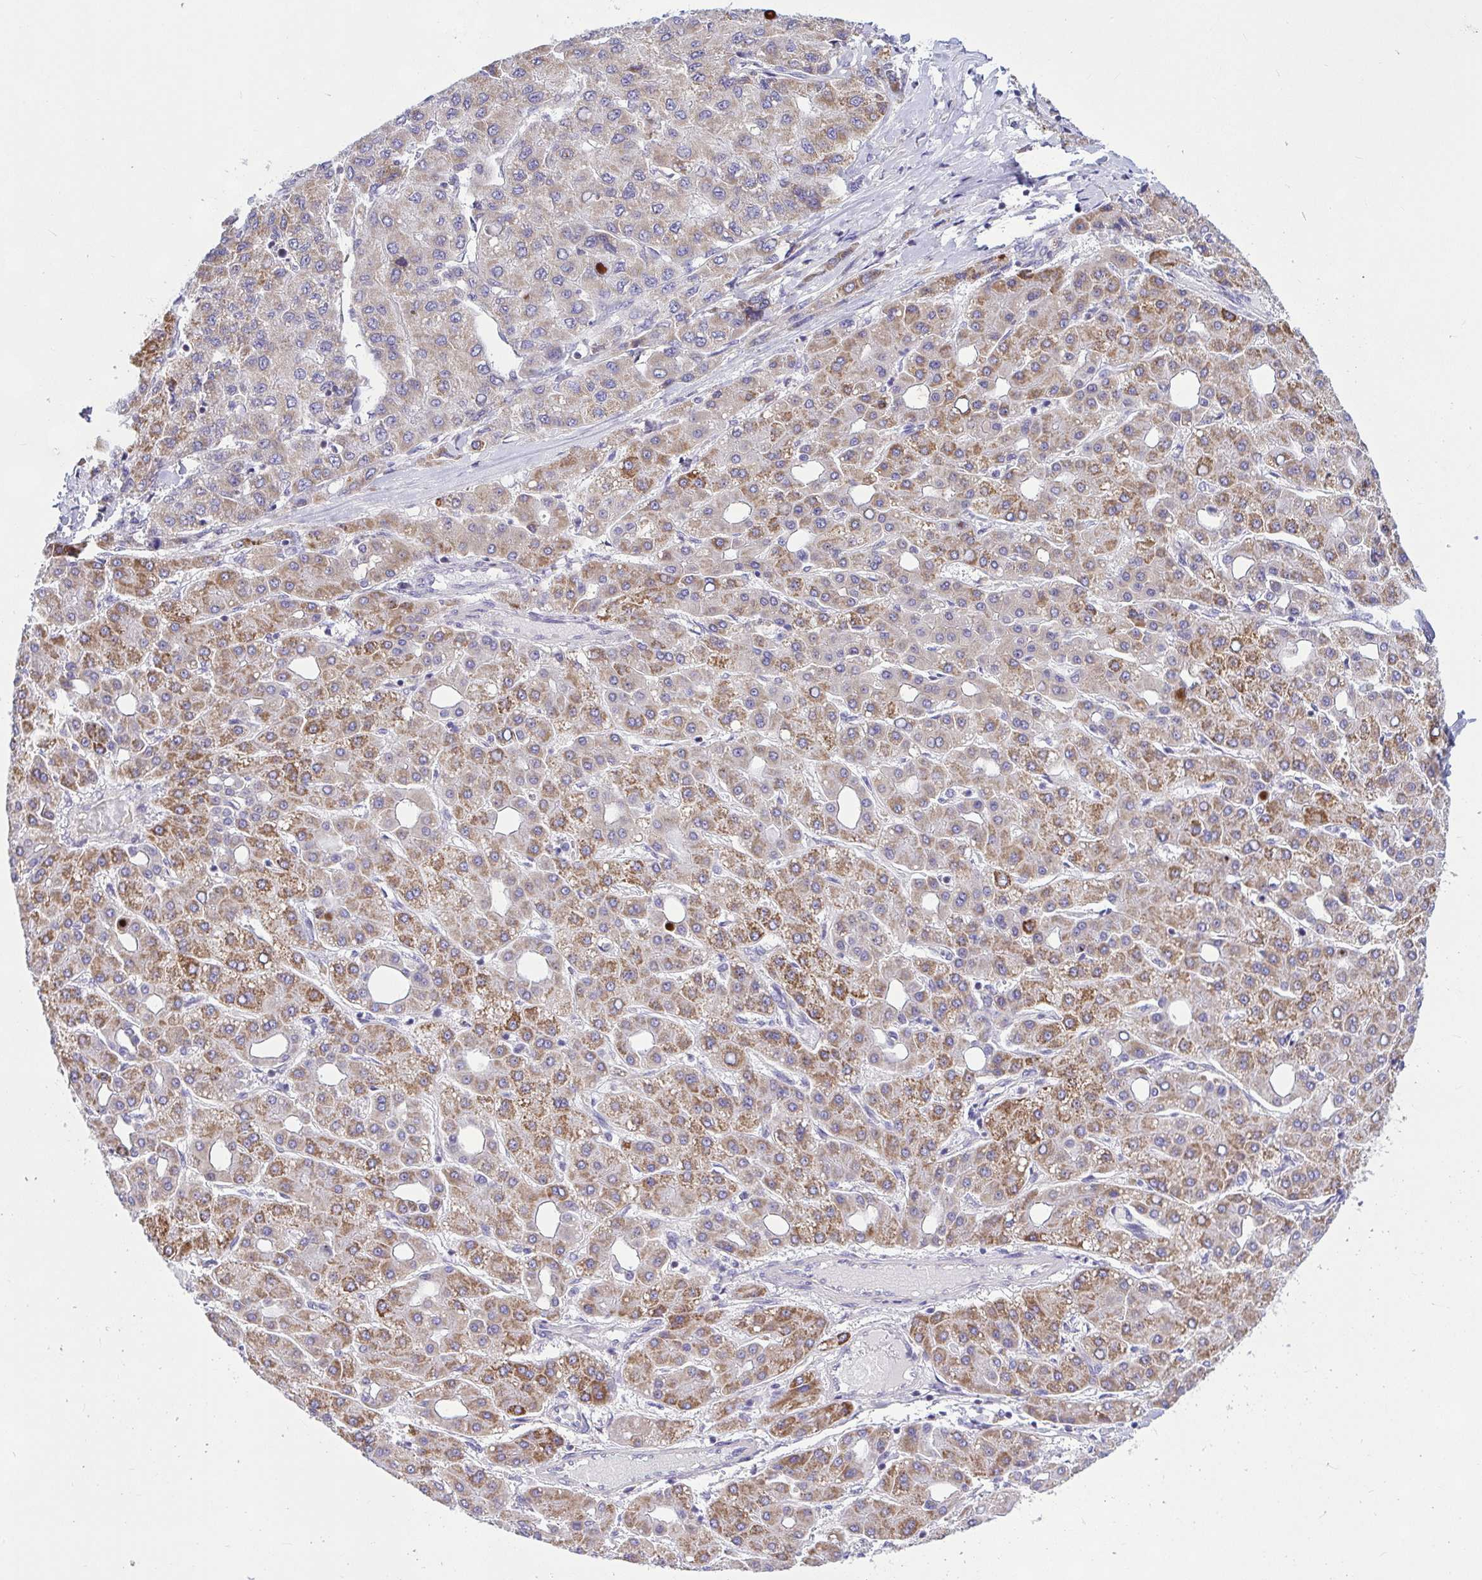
{"staining": {"intensity": "moderate", "quantity": ">75%", "location": "cytoplasmic/membranous"}, "tissue": "liver cancer", "cell_type": "Tumor cells", "image_type": "cancer", "snomed": [{"axis": "morphology", "description": "Carcinoma, Hepatocellular, NOS"}, {"axis": "topography", "description": "Liver"}], "caption": "Immunohistochemistry (IHC) photomicrograph of neoplastic tissue: liver cancer (hepatocellular carcinoma) stained using IHC shows medium levels of moderate protein expression localized specifically in the cytoplasmic/membranous of tumor cells, appearing as a cytoplasmic/membranous brown color.", "gene": "CEP63", "patient": {"sex": "male", "age": 65}}